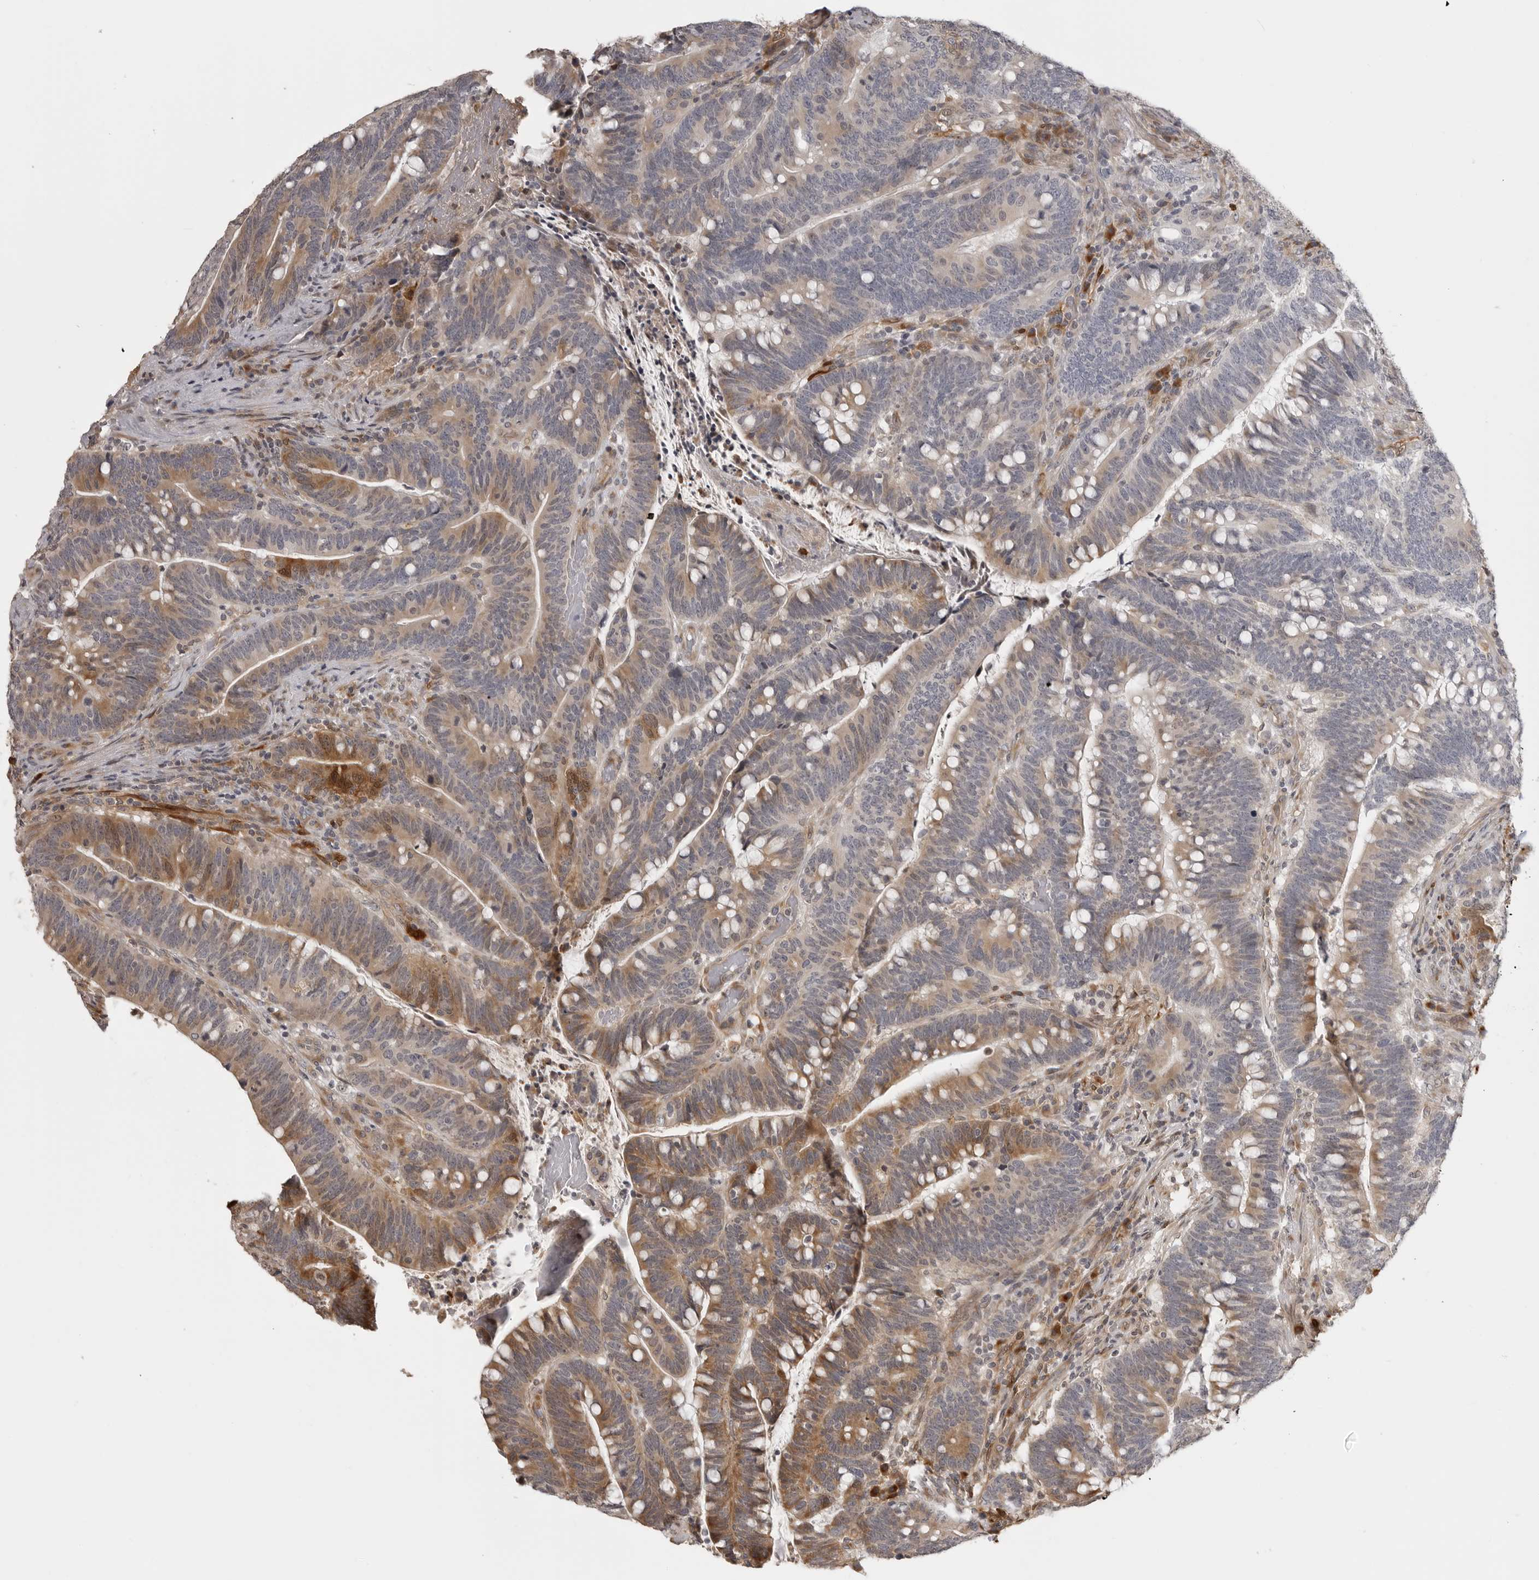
{"staining": {"intensity": "moderate", "quantity": "25%-75%", "location": "cytoplasmic/membranous"}, "tissue": "colorectal cancer", "cell_type": "Tumor cells", "image_type": "cancer", "snomed": [{"axis": "morphology", "description": "Adenocarcinoma, NOS"}, {"axis": "topography", "description": "Colon"}], "caption": "Protein staining of colorectal cancer tissue shows moderate cytoplasmic/membranous positivity in approximately 25%-75% of tumor cells.", "gene": "IDO1", "patient": {"sex": "female", "age": 66}}